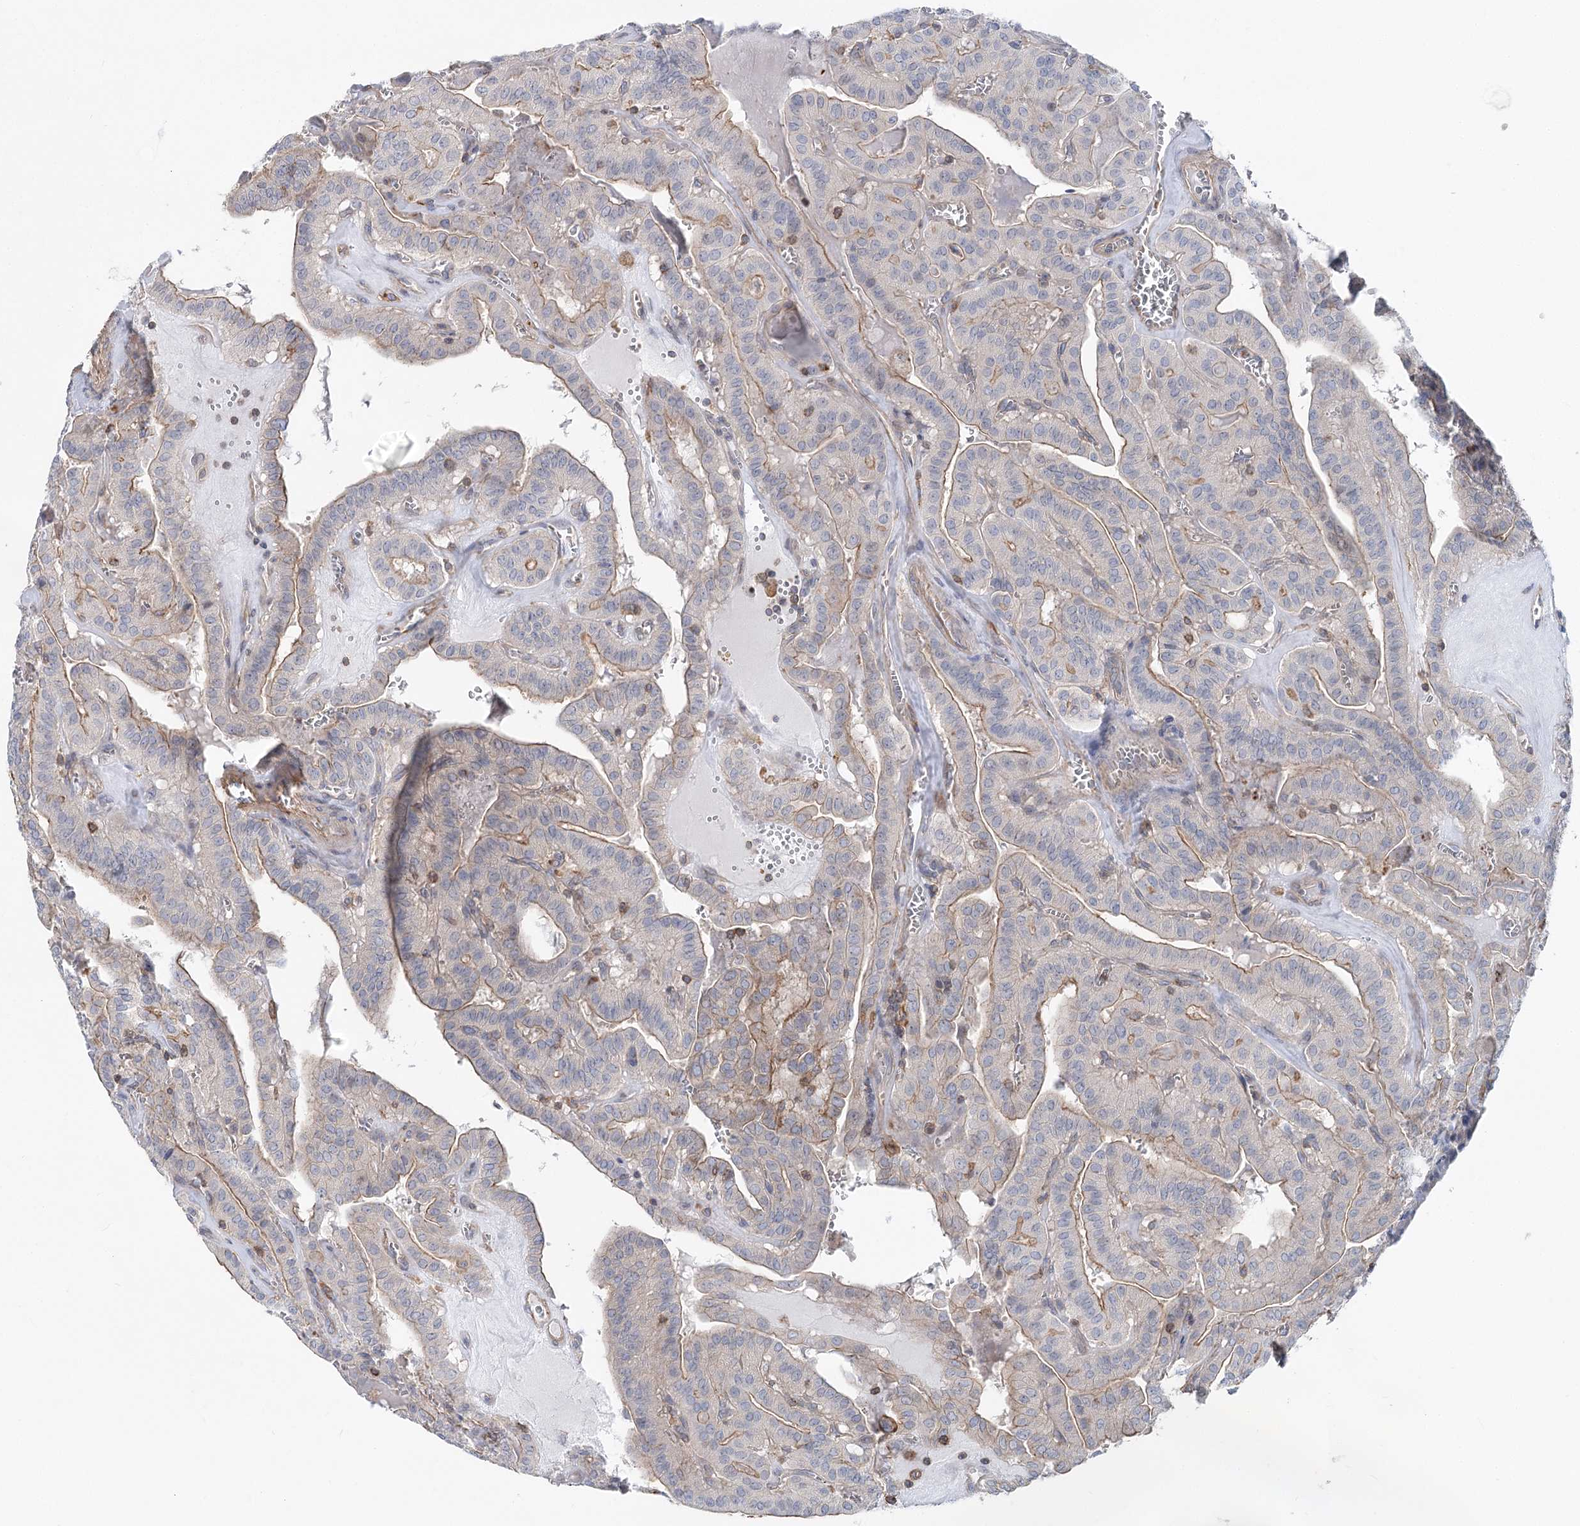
{"staining": {"intensity": "weak", "quantity": ">75%", "location": "cytoplasmic/membranous"}, "tissue": "thyroid cancer", "cell_type": "Tumor cells", "image_type": "cancer", "snomed": [{"axis": "morphology", "description": "Papillary adenocarcinoma, NOS"}, {"axis": "topography", "description": "Thyroid gland"}], "caption": "An immunohistochemistry (IHC) histopathology image of tumor tissue is shown. Protein staining in brown highlights weak cytoplasmic/membranous positivity in thyroid cancer (papillary adenocarcinoma) within tumor cells.", "gene": "LARP1B", "patient": {"sex": "male", "age": 52}}